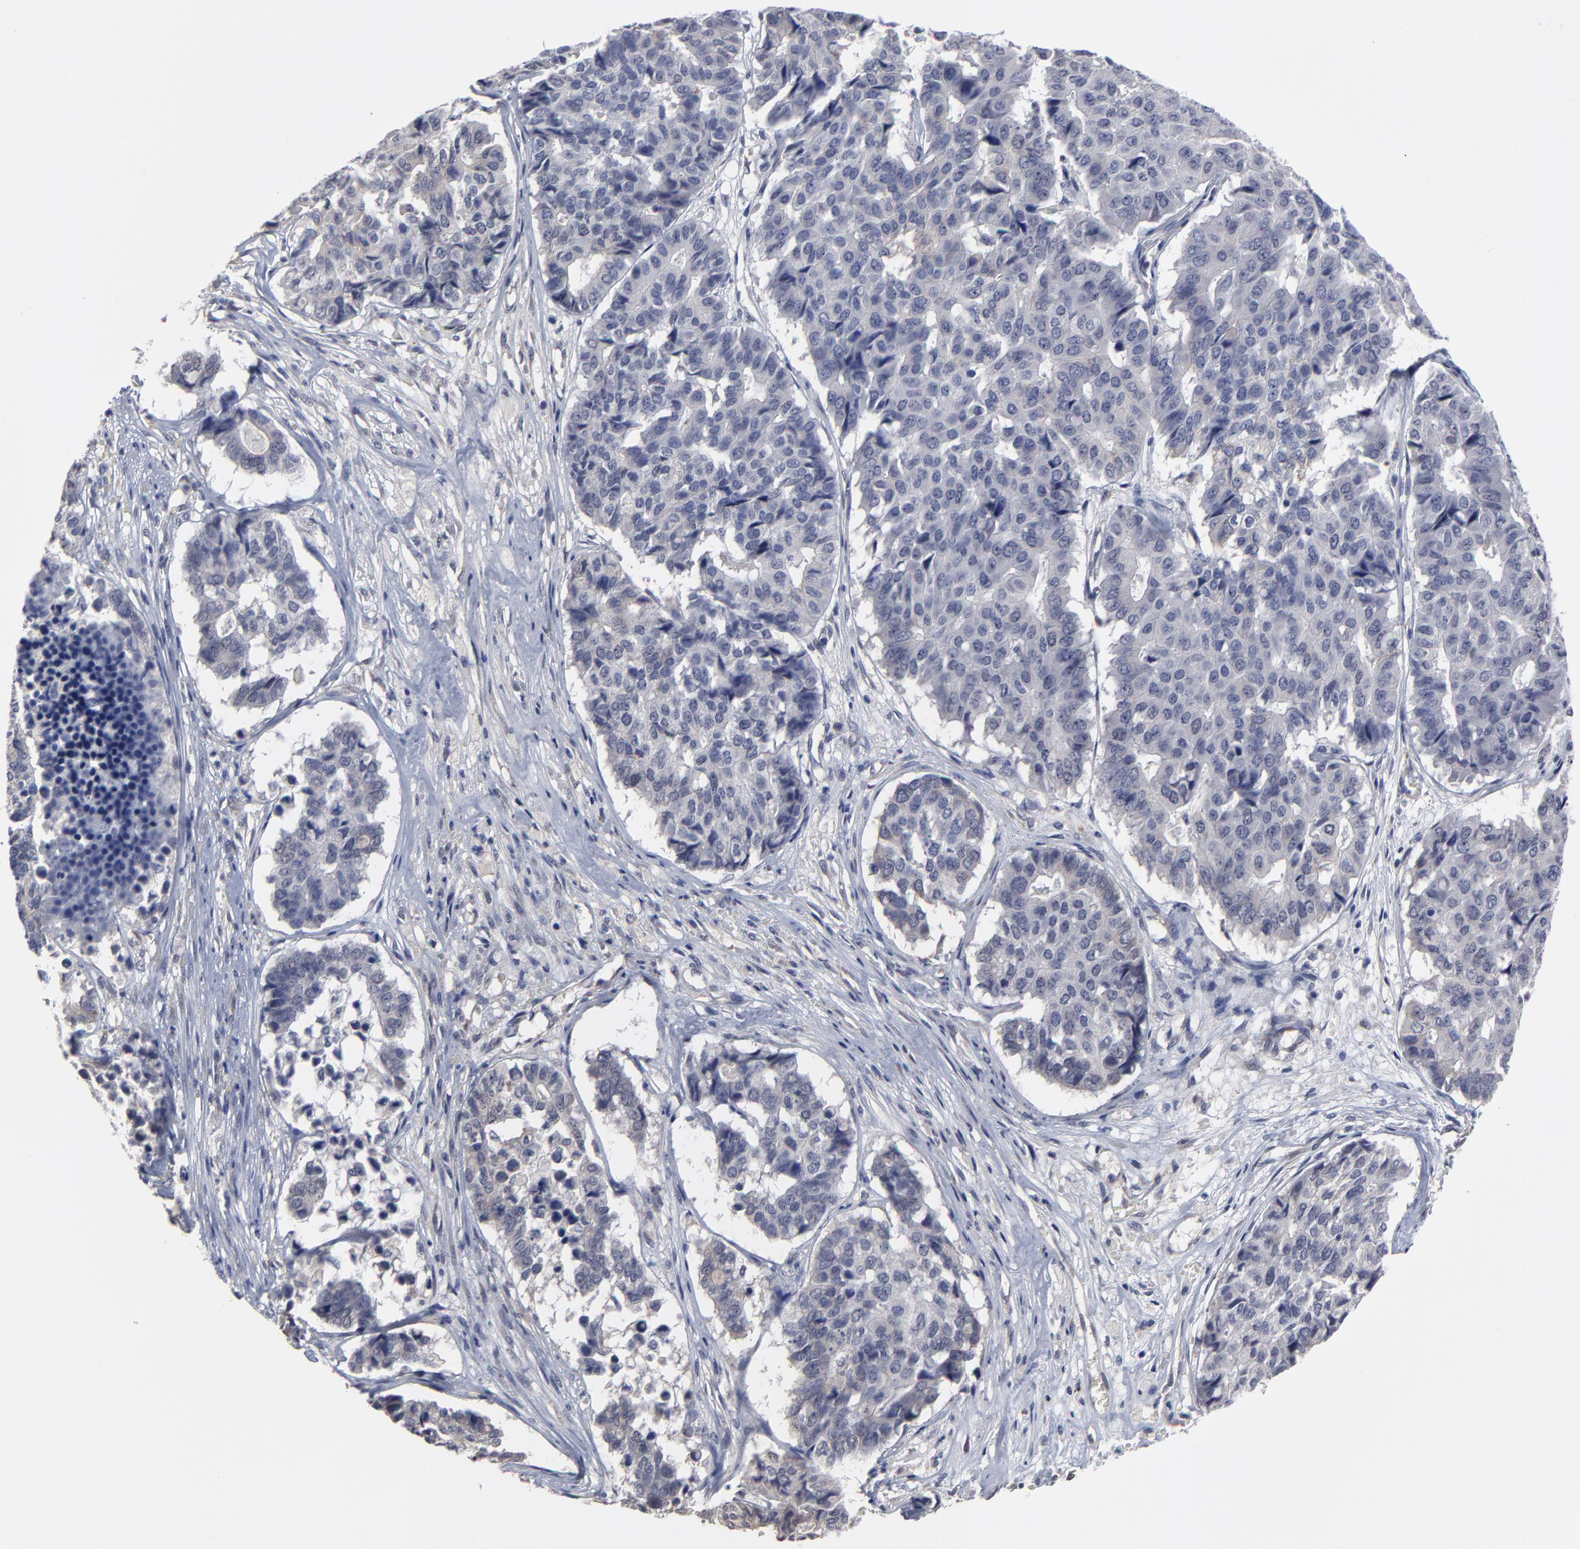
{"staining": {"intensity": "negative", "quantity": "none", "location": "none"}, "tissue": "pancreatic cancer", "cell_type": "Tumor cells", "image_type": "cancer", "snomed": [{"axis": "morphology", "description": "Adenocarcinoma, NOS"}, {"axis": "topography", "description": "Pancreas"}], "caption": "Immunohistochemical staining of human adenocarcinoma (pancreatic) demonstrates no significant staining in tumor cells.", "gene": "MAGEA10", "patient": {"sex": "male", "age": 50}}